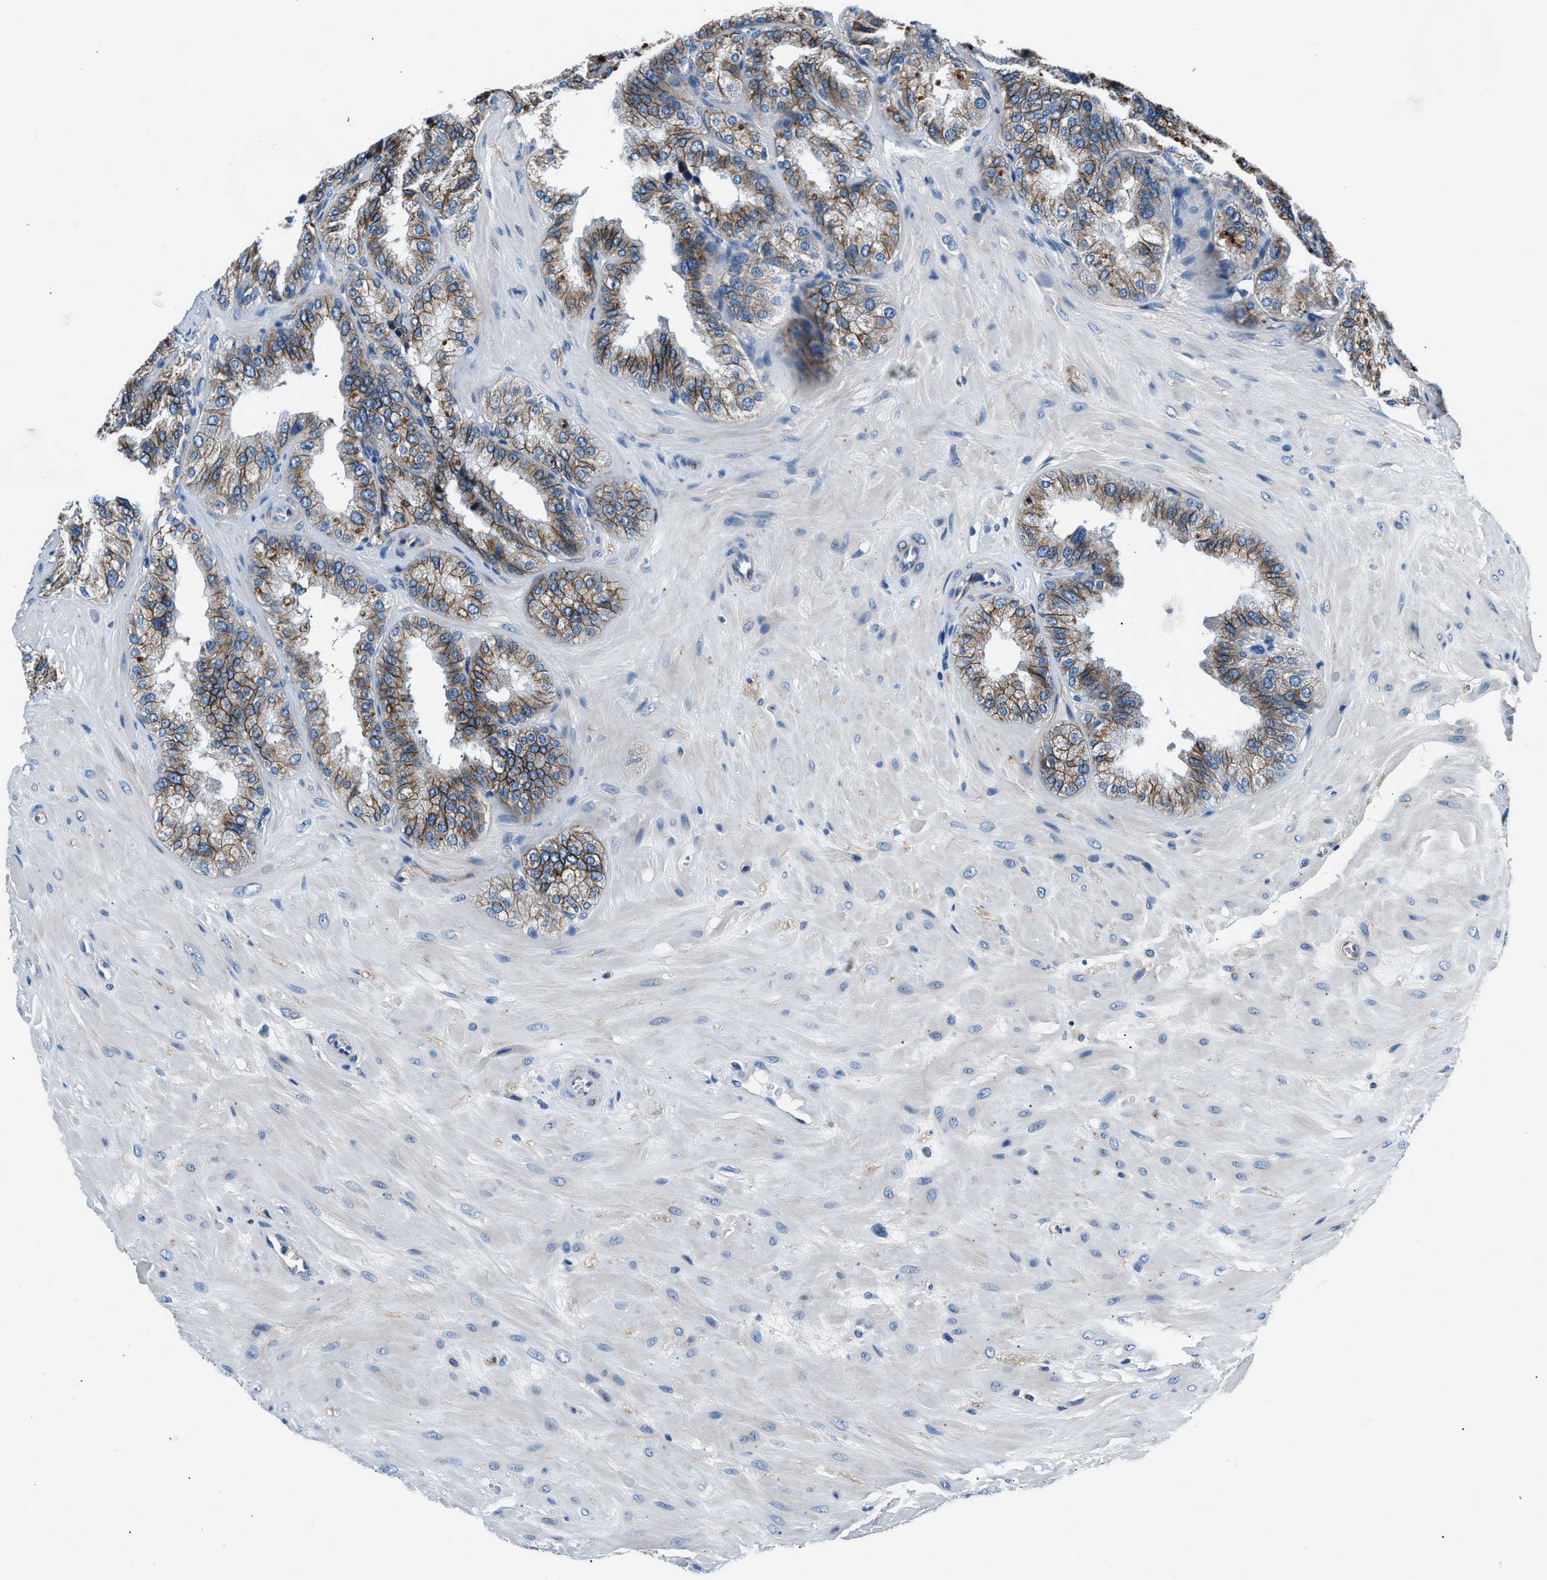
{"staining": {"intensity": "strong", "quantity": "25%-75%", "location": "cytoplasmic/membranous"}, "tissue": "seminal vesicle", "cell_type": "Glandular cells", "image_type": "normal", "snomed": [{"axis": "morphology", "description": "Normal tissue, NOS"}, {"axis": "topography", "description": "Prostate"}, {"axis": "topography", "description": "Seminal veicle"}], "caption": "Immunohistochemistry (IHC) staining of benign seminal vesicle, which exhibits high levels of strong cytoplasmic/membranous staining in approximately 25%-75% of glandular cells indicating strong cytoplasmic/membranous protein positivity. The staining was performed using DAB (3,3'-diaminobenzidine) (brown) for protein detection and nuclei were counterstained in hematoxylin (blue).", "gene": "PRTFDC1", "patient": {"sex": "male", "age": 51}}